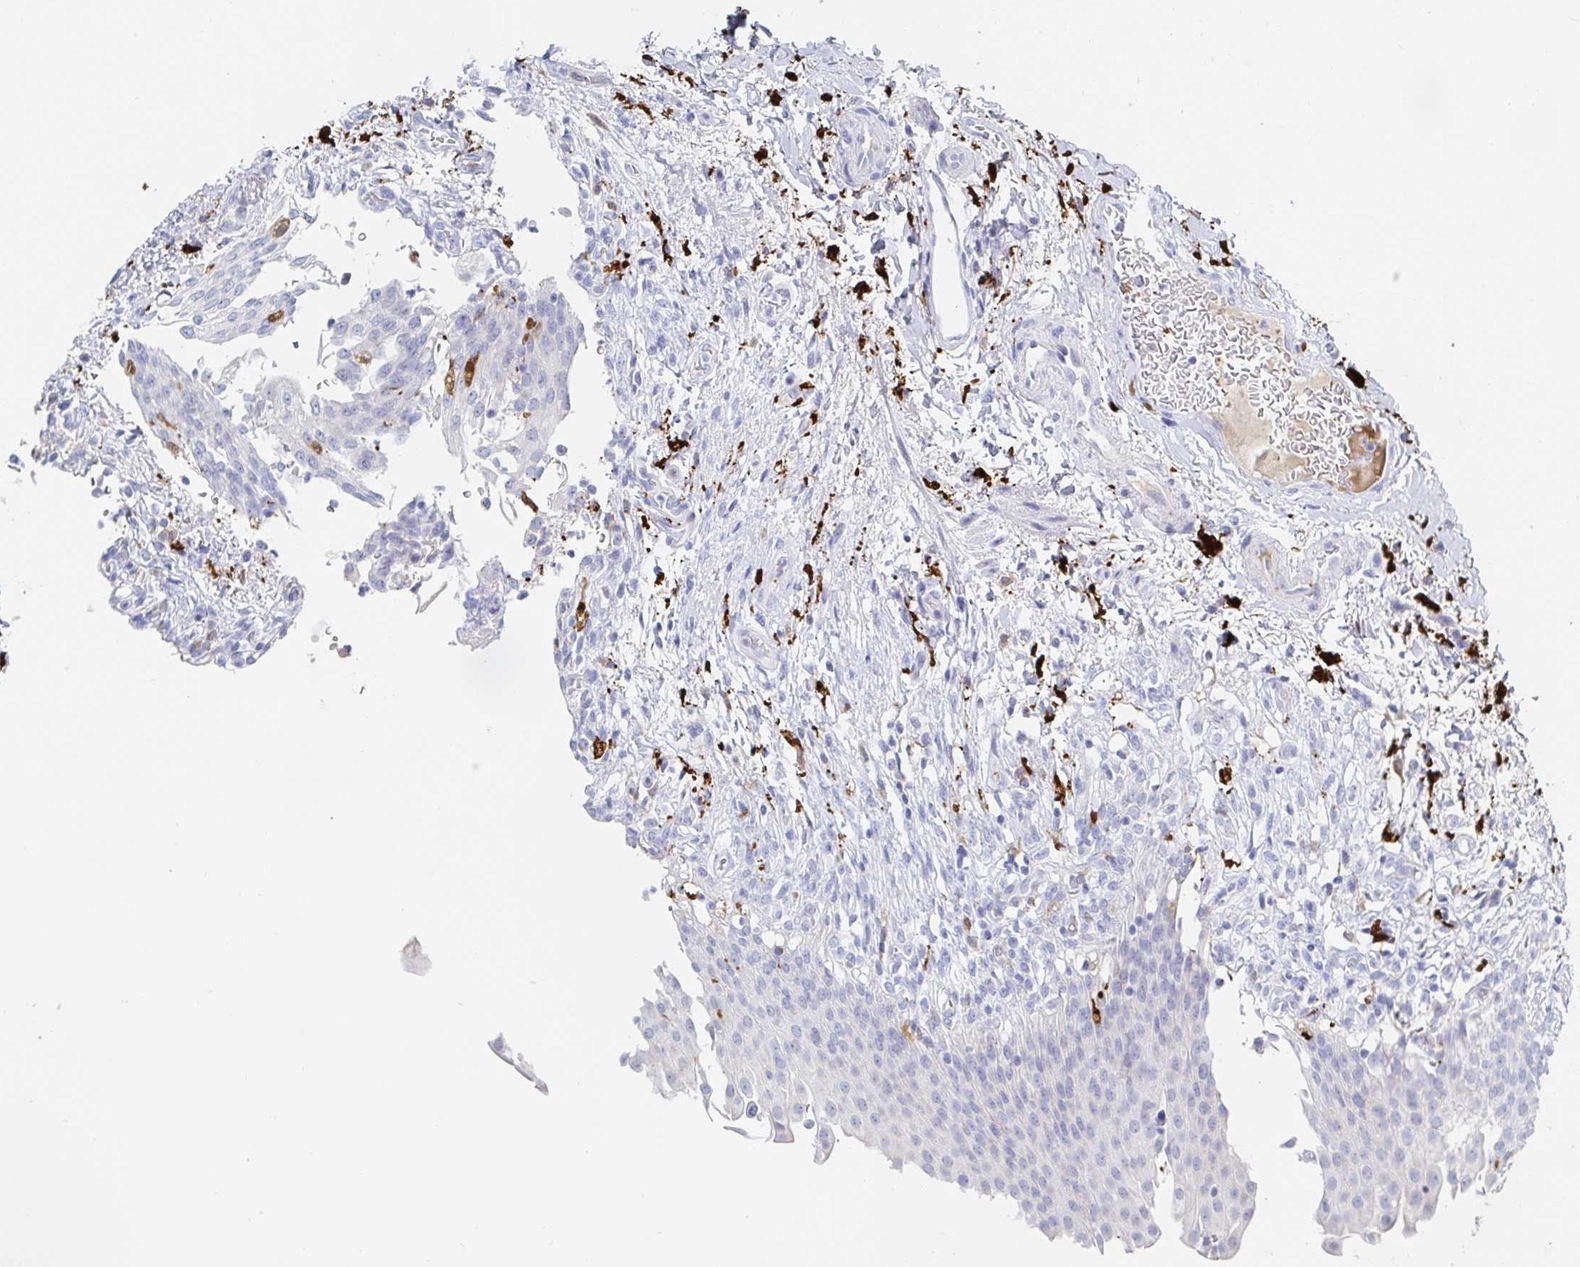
{"staining": {"intensity": "negative", "quantity": "none", "location": "none"}, "tissue": "urinary bladder", "cell_type": "Urothelial cells", "image_type": "normal", "snomed": [{"axis": "morphology", "description": "Normal tissue, NOS"}, {"axis": "topography", "description": "Urinary bladder"}, {"axis": "topography", "description": "Peripheral nerve tissue"}], "caption": "An image of urinary bladder stained for a protein demonstrates no brown staining in urothelial cells. Nuclei are stained in blue.", "gene": "OR2A1", "patient": {"sex": "female", "age": 60}}